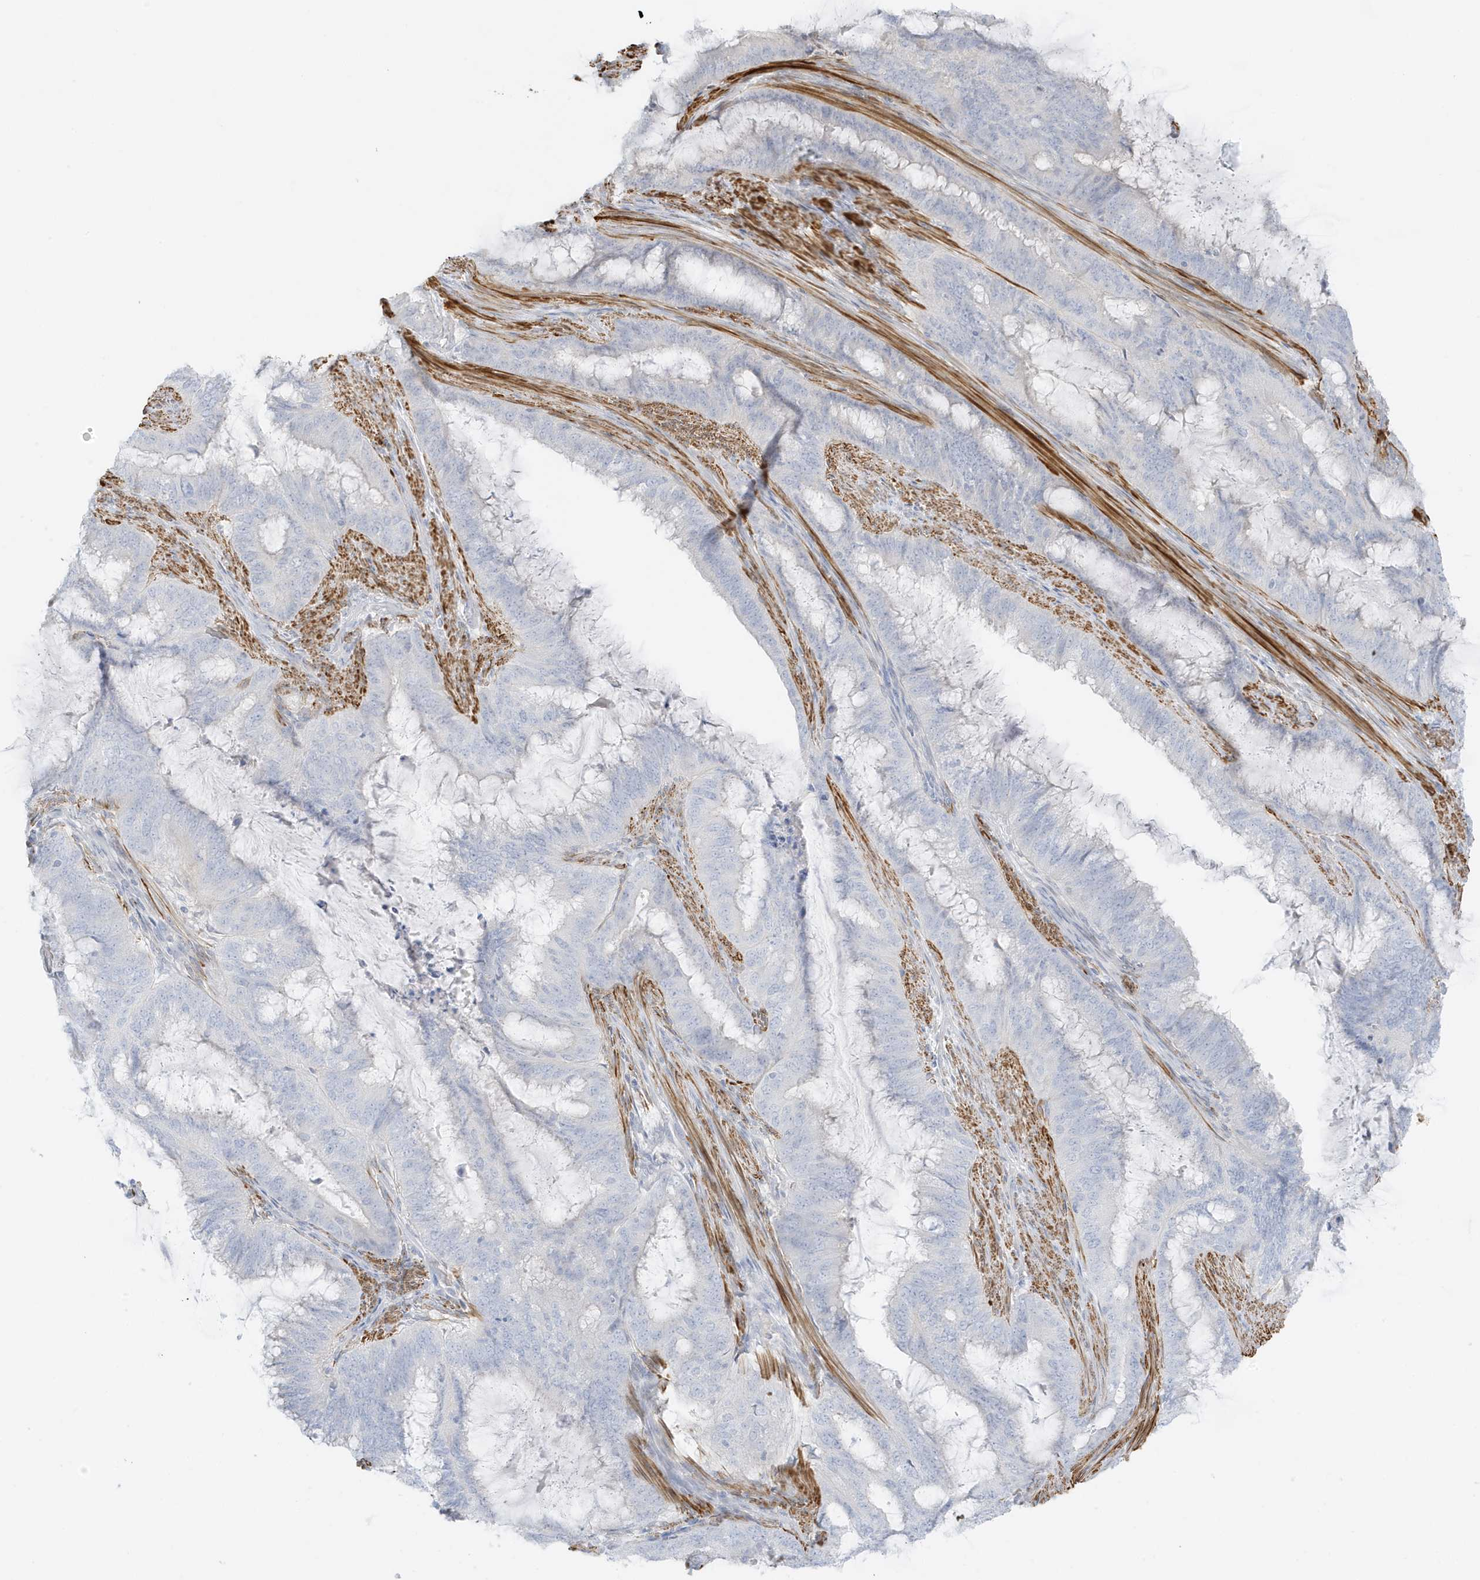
{"staining": {"intensity": "negative", "quantity": "none", "location": "none"}, "tissue": "endometrial cancer", "cell_type": "Tumor cells", "image_type": "cancer", "snomed": [{"axis": "morphology", "description": "Adenocarcinoma, NOS"}, {"axis": "topography", "description": "Endometrium"}], "caption": "This histopathology image is of endometrial adenocarcinoma stained with IHC to label a protein in brown with the nuclei are counter-stained blue. There is no staining in tumor cells.", "gene": "SLC22A13", "patient": {"sex": "female", "age": 51}}